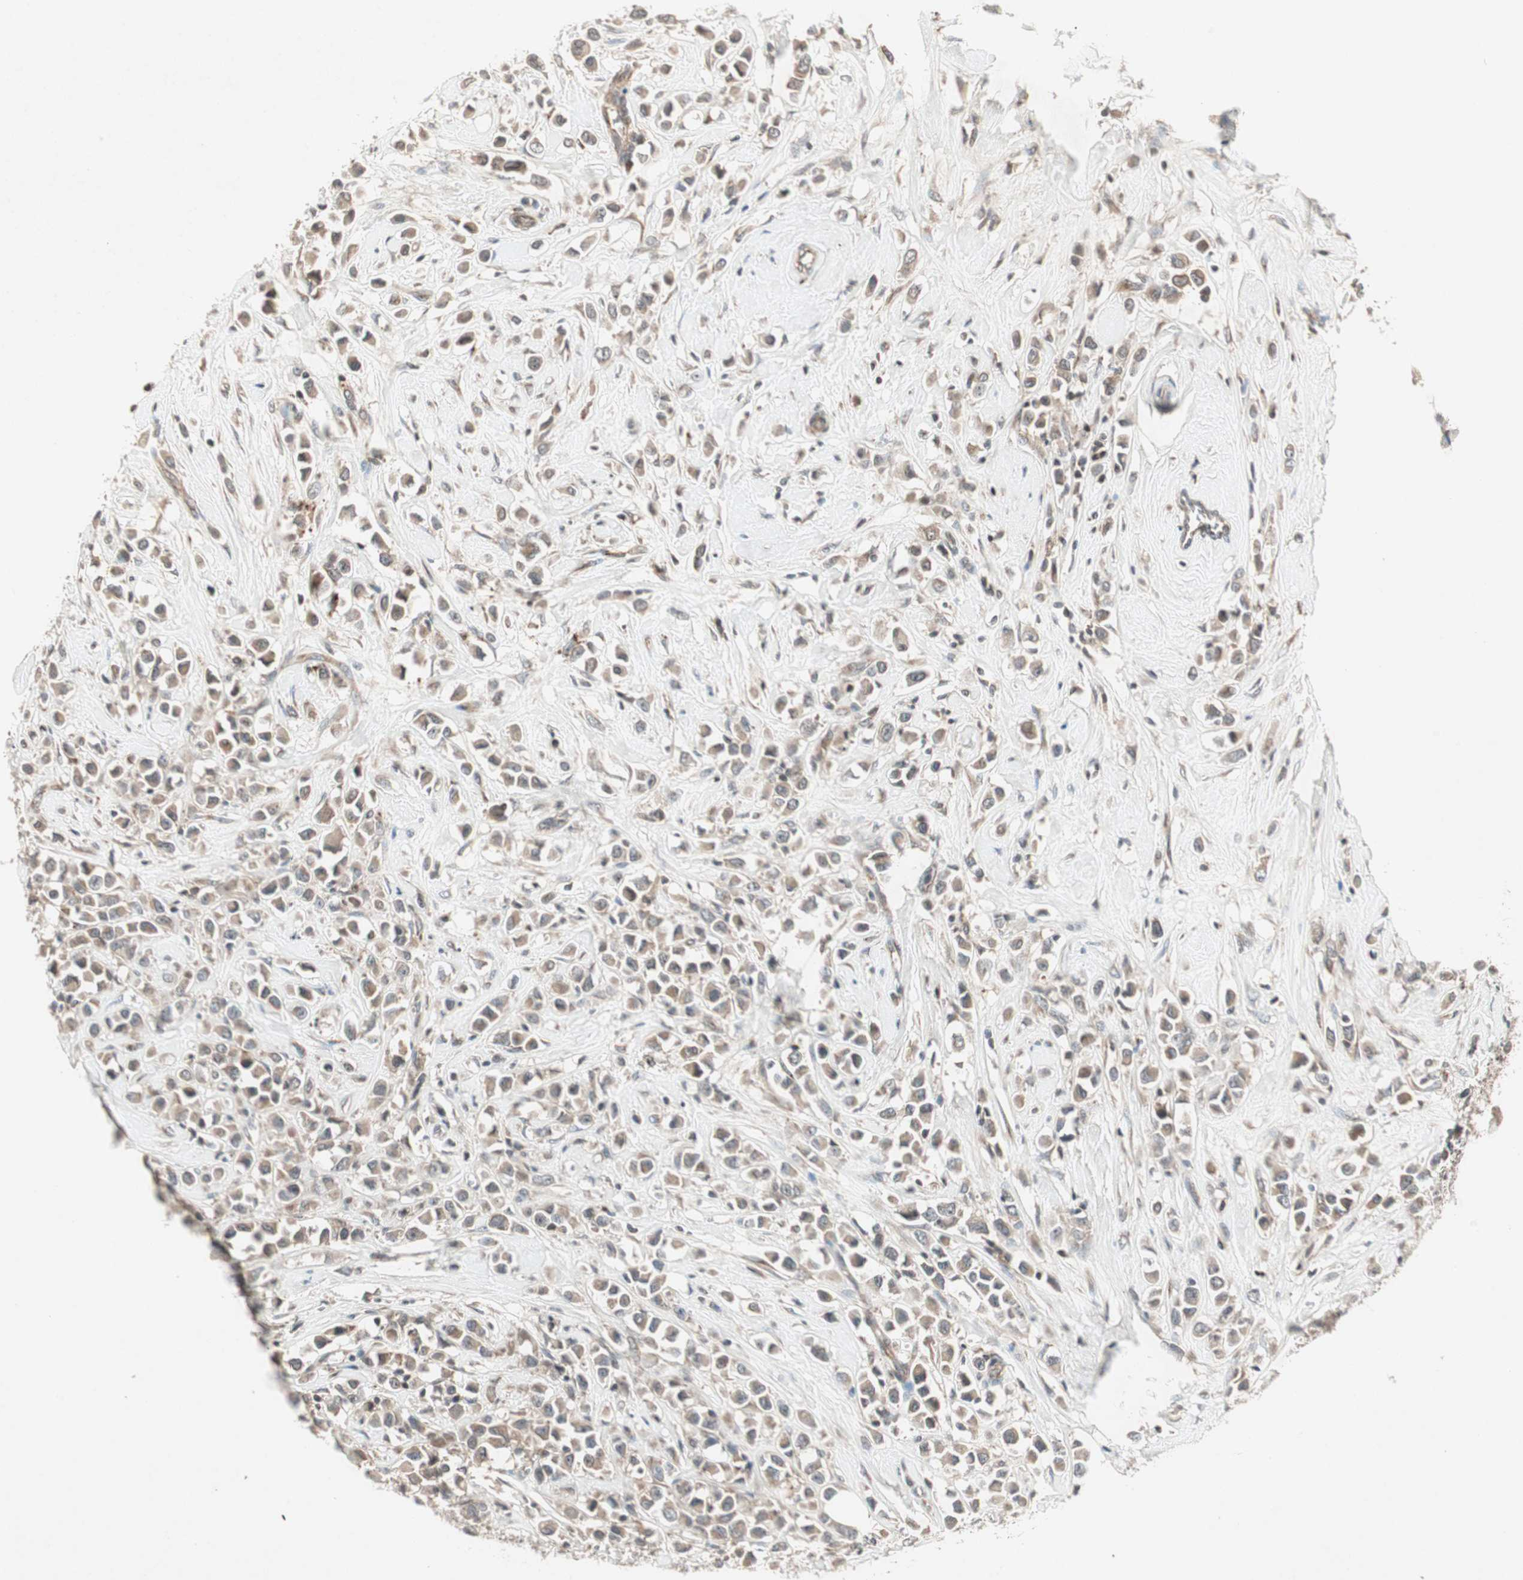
{"staining": {"intensity": "weak", "quantity": "25%-75%", "location": "cytoplasmic/membranous"}, "tissue": "breast cancer", "cell_type": "Tumor cells", "image_type": "cancer", "snomed": [{"axis": "morphology", "description": "Duct carcinoma"}, {"axis": "topography", "description": "Breast"}], "caption": "A photomicrograph of human breast cancer (intraductal carcinoma) stained for a protein exhibits weak cytoplasmic/membranous brown staining in tumor cells.", "gene": "IRS1", "patient": {"sex": "female", "age": 61}}